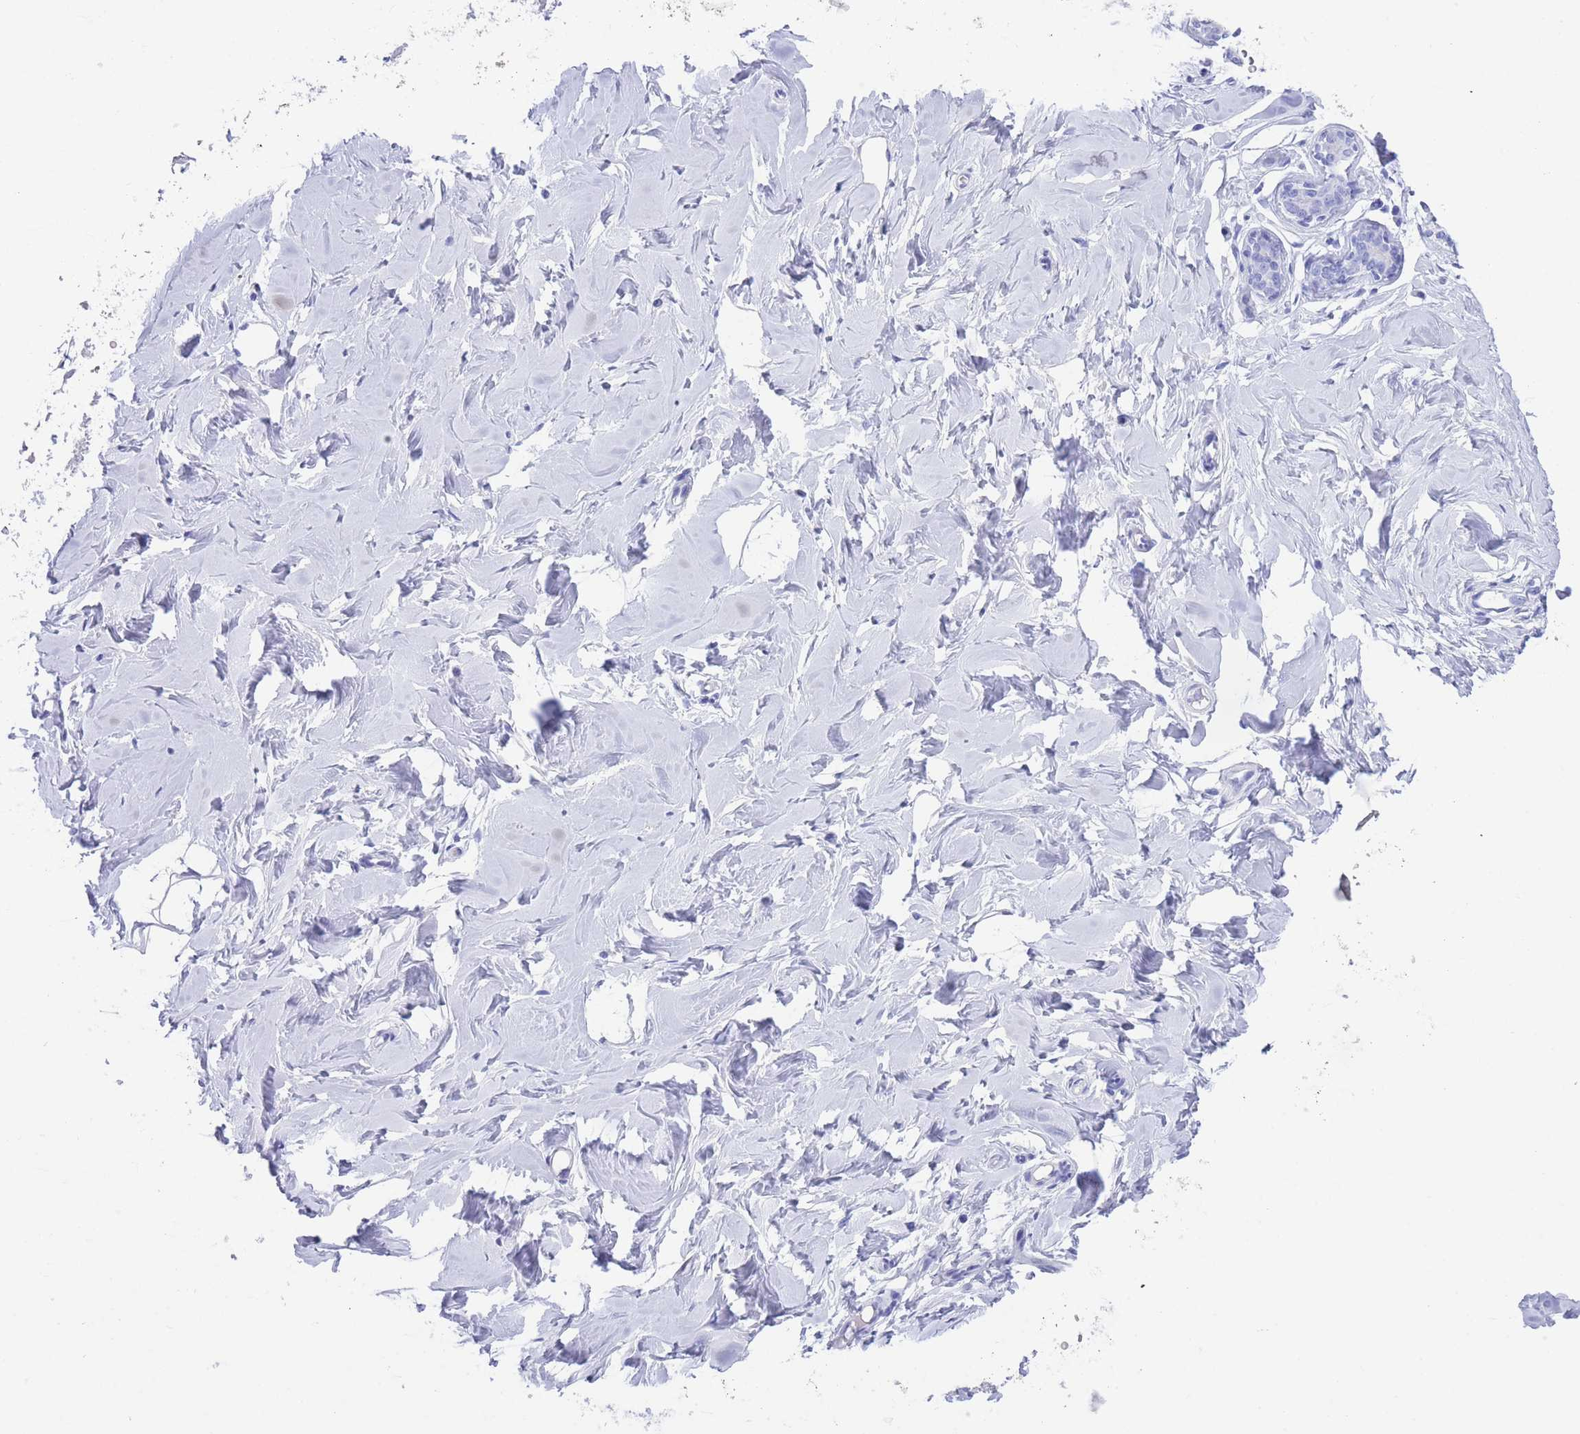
{"staining": {"intensity": "negative", "quantity": "none", "location": "none"}, "tissue": "breast", "cell_type": "Adipocytes", "image_type": "normal", "snomed": [{"axis": "morphology", "description": "Normal tissue, NOS"}, {"axis": "topography", "description": "Breast"}], "caption": "Protein analysis of unremarkable breast shows no significant staining in adipocytes. The staining was performed using DAB to visualize the protein expression in brown, while the nuclei were stained in blue with hematoxylin (Magnification: 20x).", "gene": "SLCO1B1", "patient": {"sex": "female", "age": 23}}